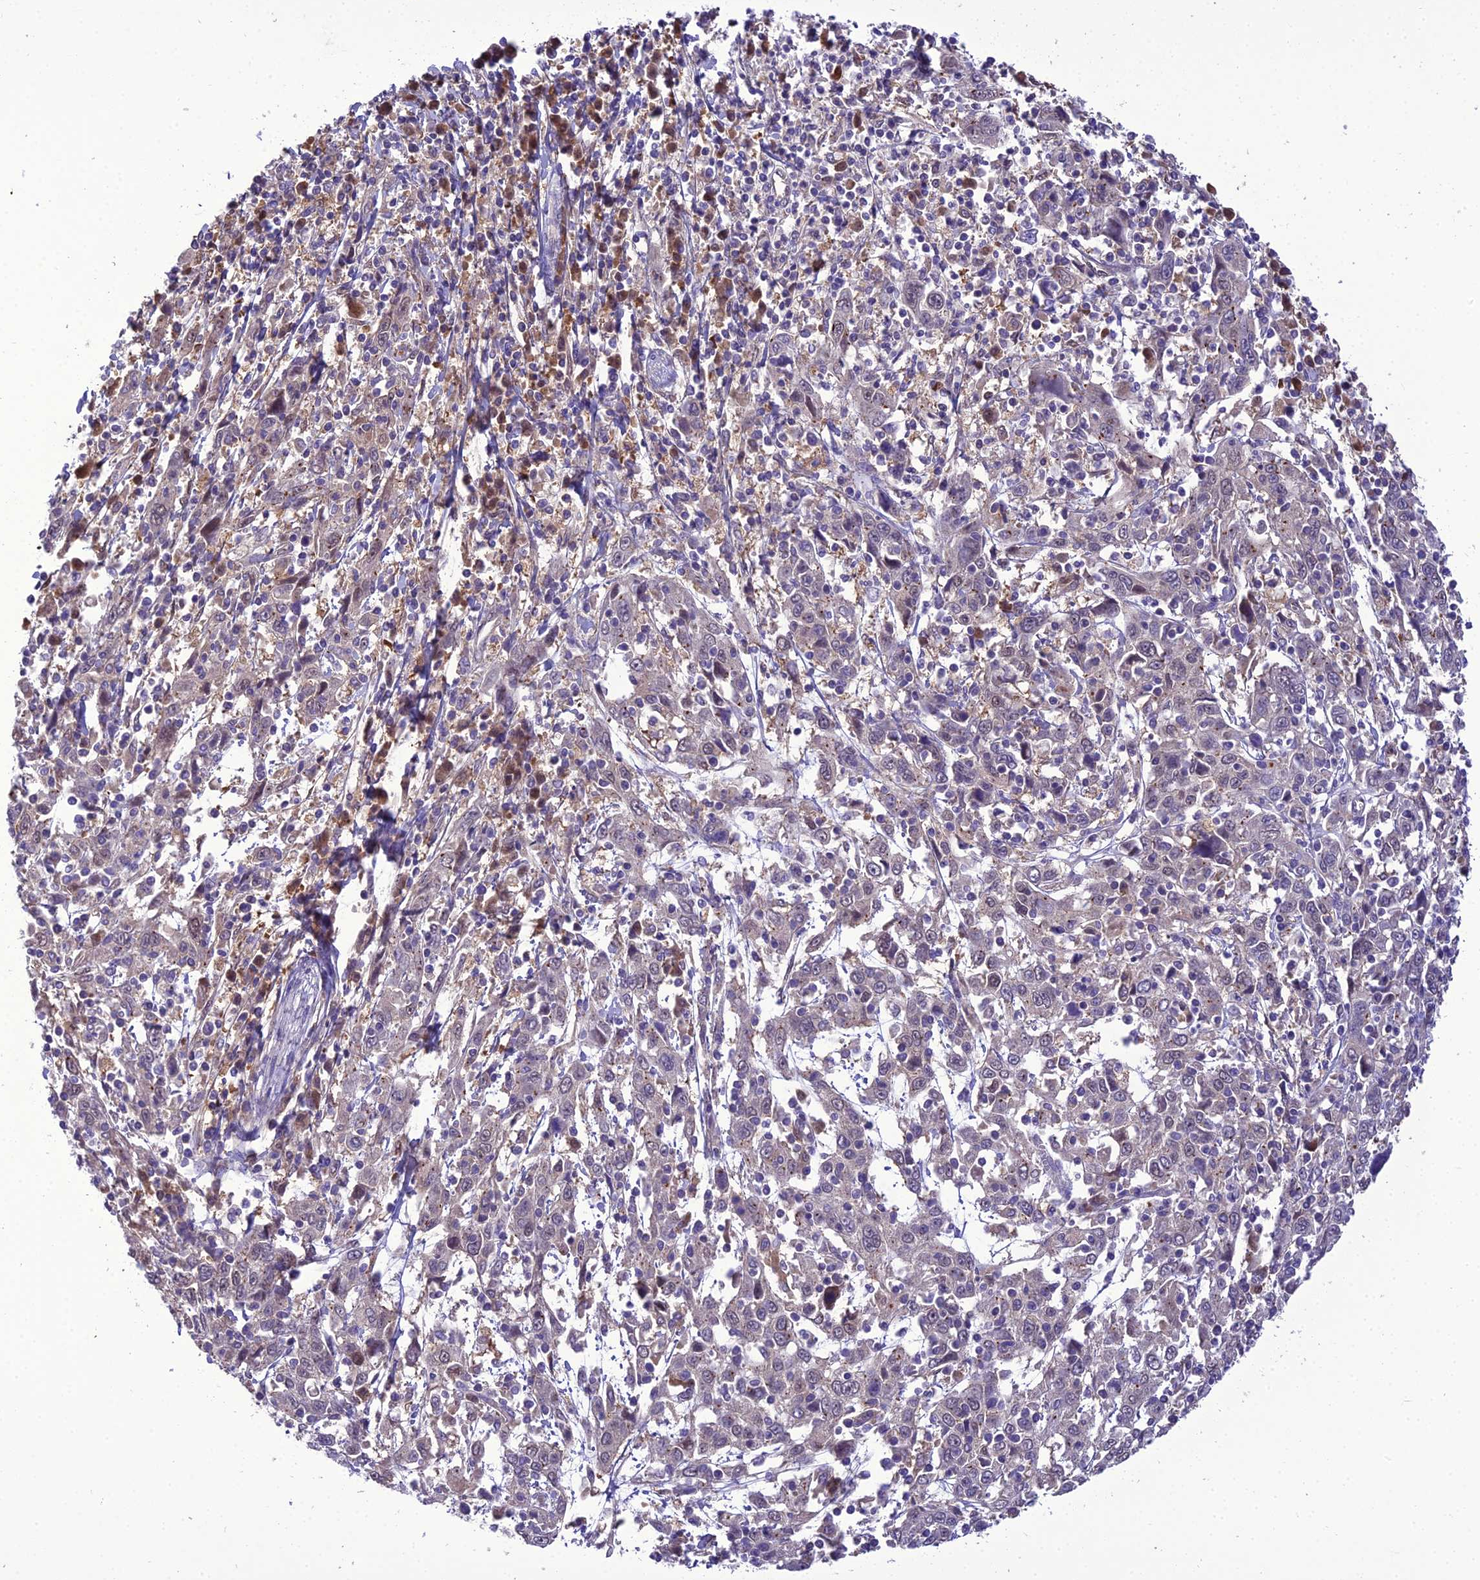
{"staining": {"intensity": "weak", "quantity": "<25%", "location": "nuclear"}, "tissue": "cervical cancer", "cell_type": "Tumor cells", "image_type": "cancer", "snomed": [{"axis": "morphology", "description": "Squamous cell carcinoma, NOS"}, {"axis": "topography", "description": "Cervix"}], "caption": "This is a micrograph of immunohistochemistry (IHC) staining of cervical squamous cell carcinoma, which shows no staining in tumor cells.", "gene": "BORCS6", "patient": {"sex": "female", "age": 46}}